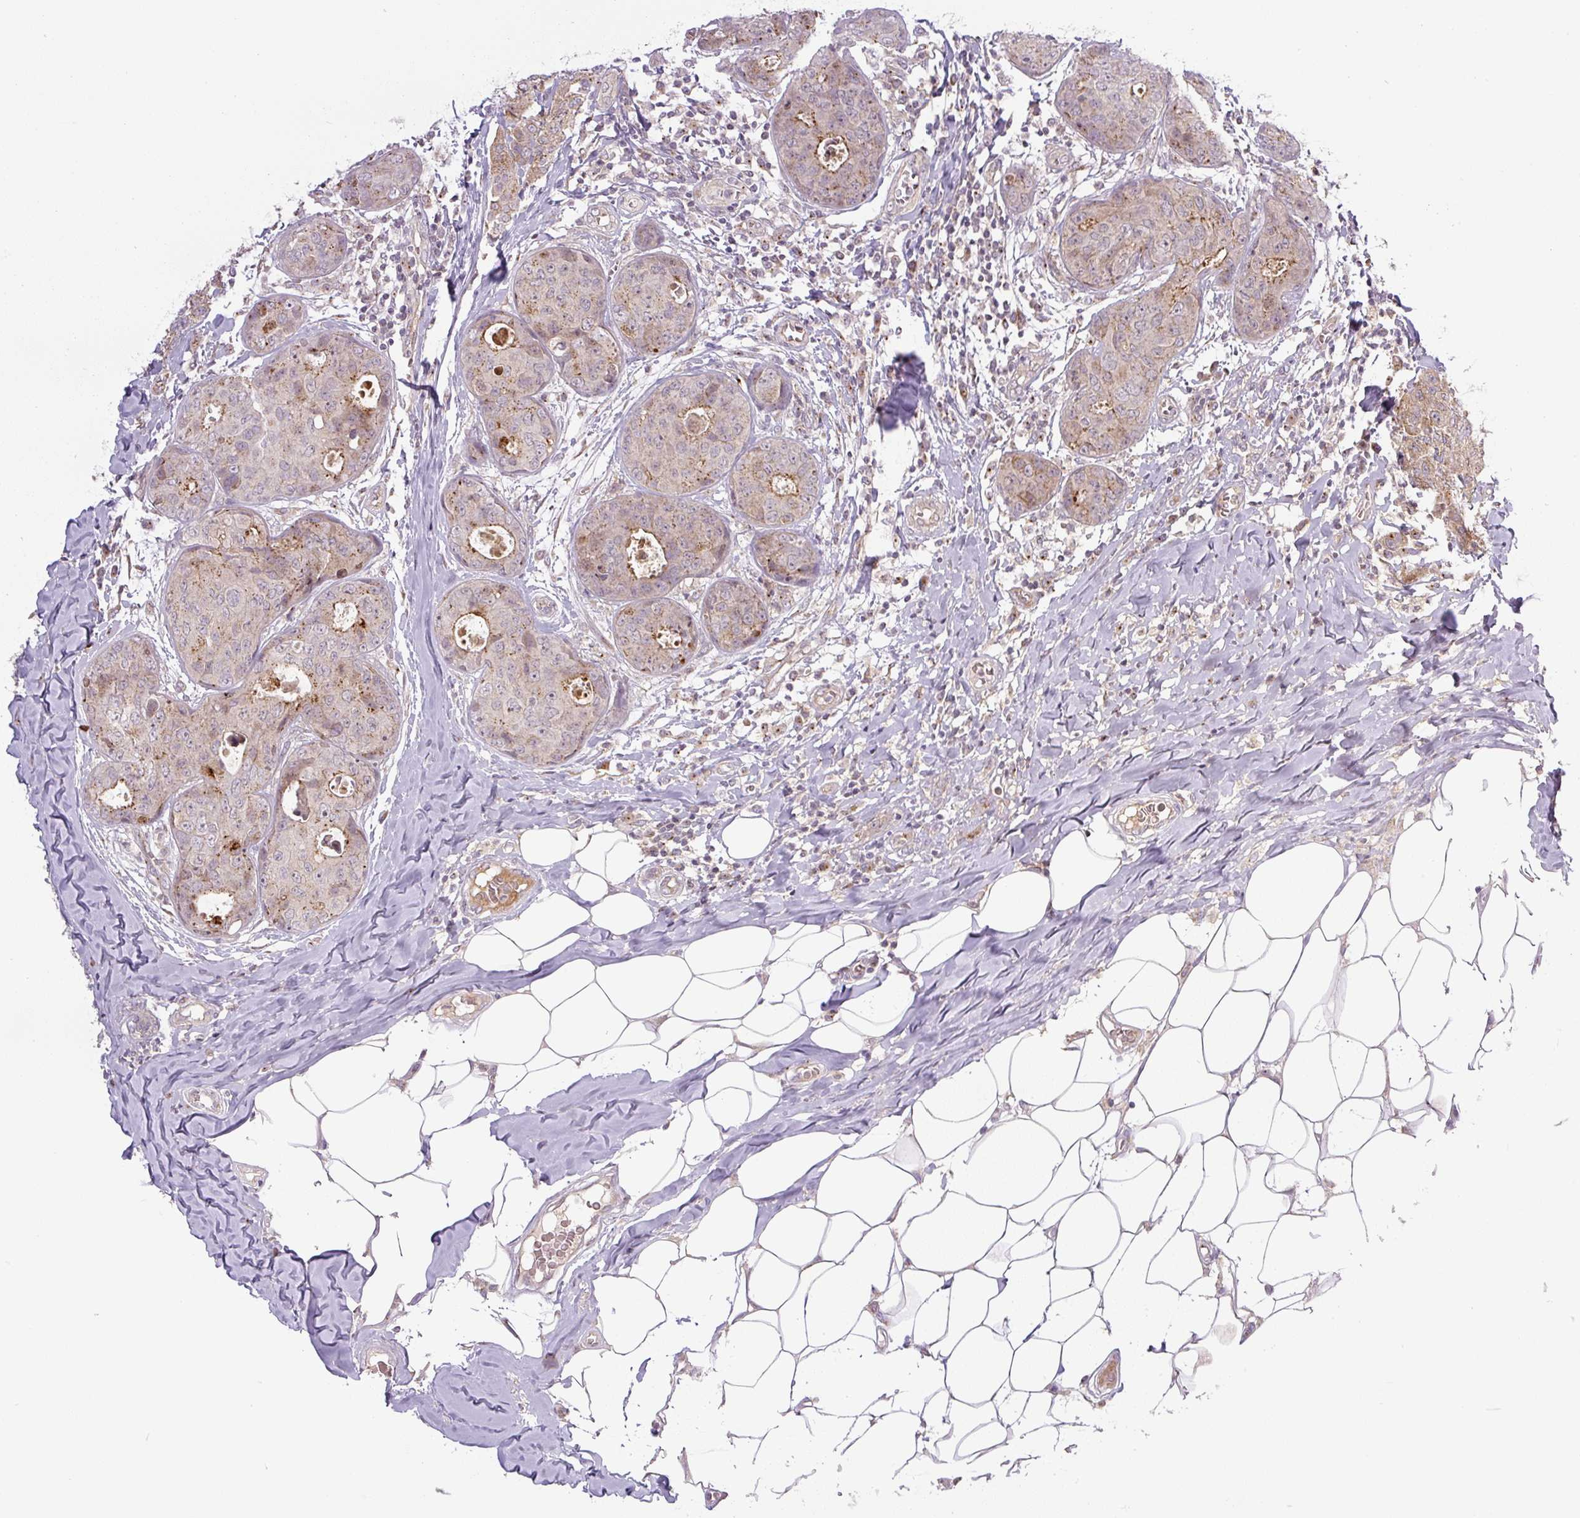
{"staining": {"intensity": "moderate", "quantity": "25%-75%", "location": "cytoplasmic/membranous"}, "tissue": "breast cancer", "cell_type": "Tumor cells", "image_type": "cancer", "snomed": [{"axis": "morphology", "description": "Duct carcinoma"}, {"axis": "topography", "description": "Breast"}], "caption": "A brown stain shows moderate cytoplasmic/membranous positivity of a protein in human breast cancer tumor cells. Using DAB (3,3'-diaminobenzidine) (brown) and hematoxylin (blue) stains, captured at high magnification using brightfield microscopy.", "gene": "PCM1", "patient": {"sex": "female", "age": 43}}